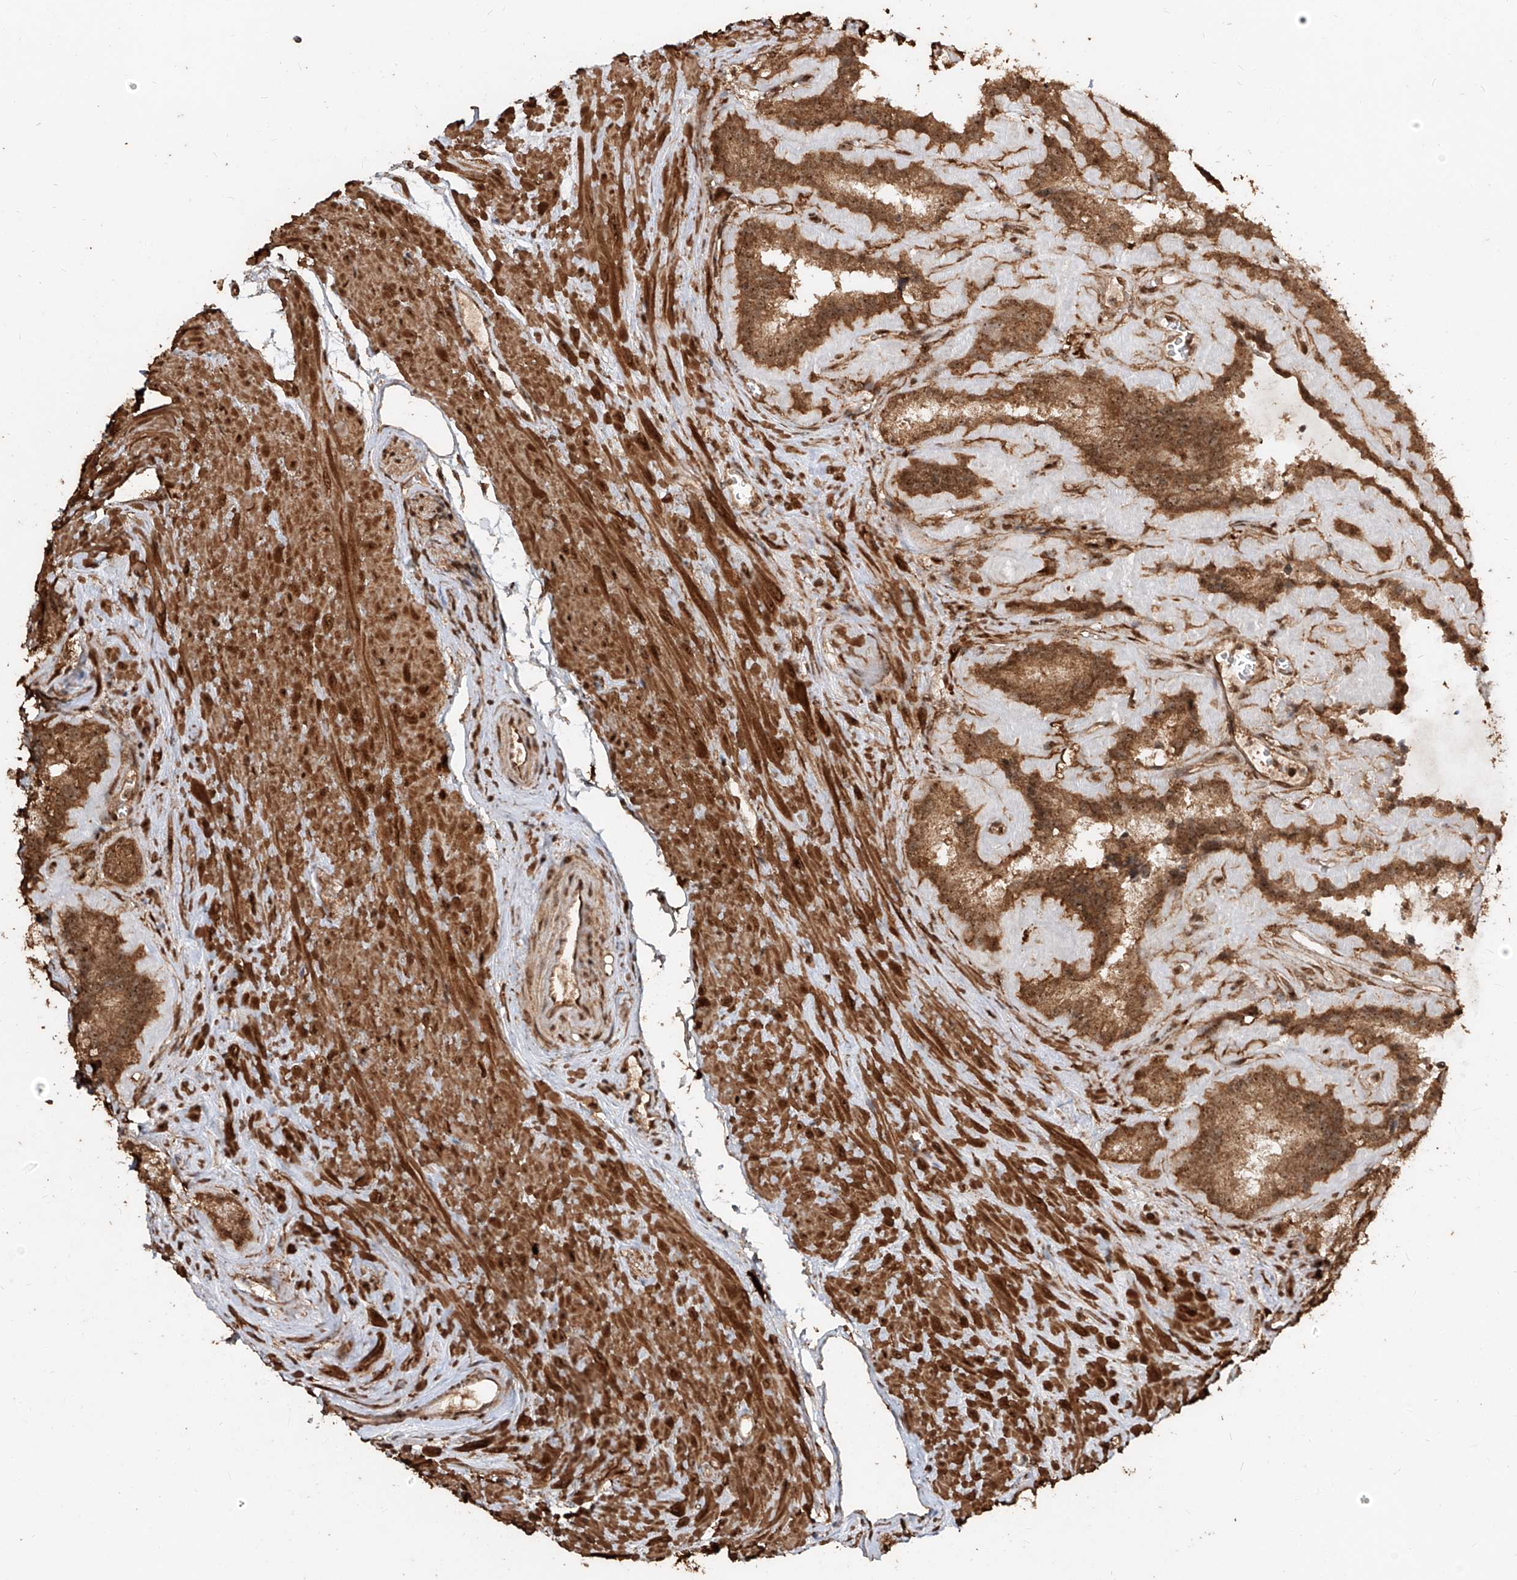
{"staining": {"intensity": "moderate", "quantity": ">75%", "location": "cytoplasmic/membranous,nuclear"}, "tissue": "seminal vesicle", "cell_type": "Glandular cells", "image_type": "normal", "snomed": [{"axis": "morphology", "description": "Normal tissue, NOS"}, {"axis": "topography", "description": "Prostate"}, {"axis": "topography", "description": "Seminal veicle"}], "caption": "High-magnification brightfield microscopy of normal seminal vesicle stained with DAB (brown) and counterstained with hematoxylin (blue). glandular cells exhibit moderate cytoplasmic/membranous,nuclear staining is appreciated in about>75% of cells.", "gene": "ZNF660", "patient": {"sex": "male", "age": 59}}